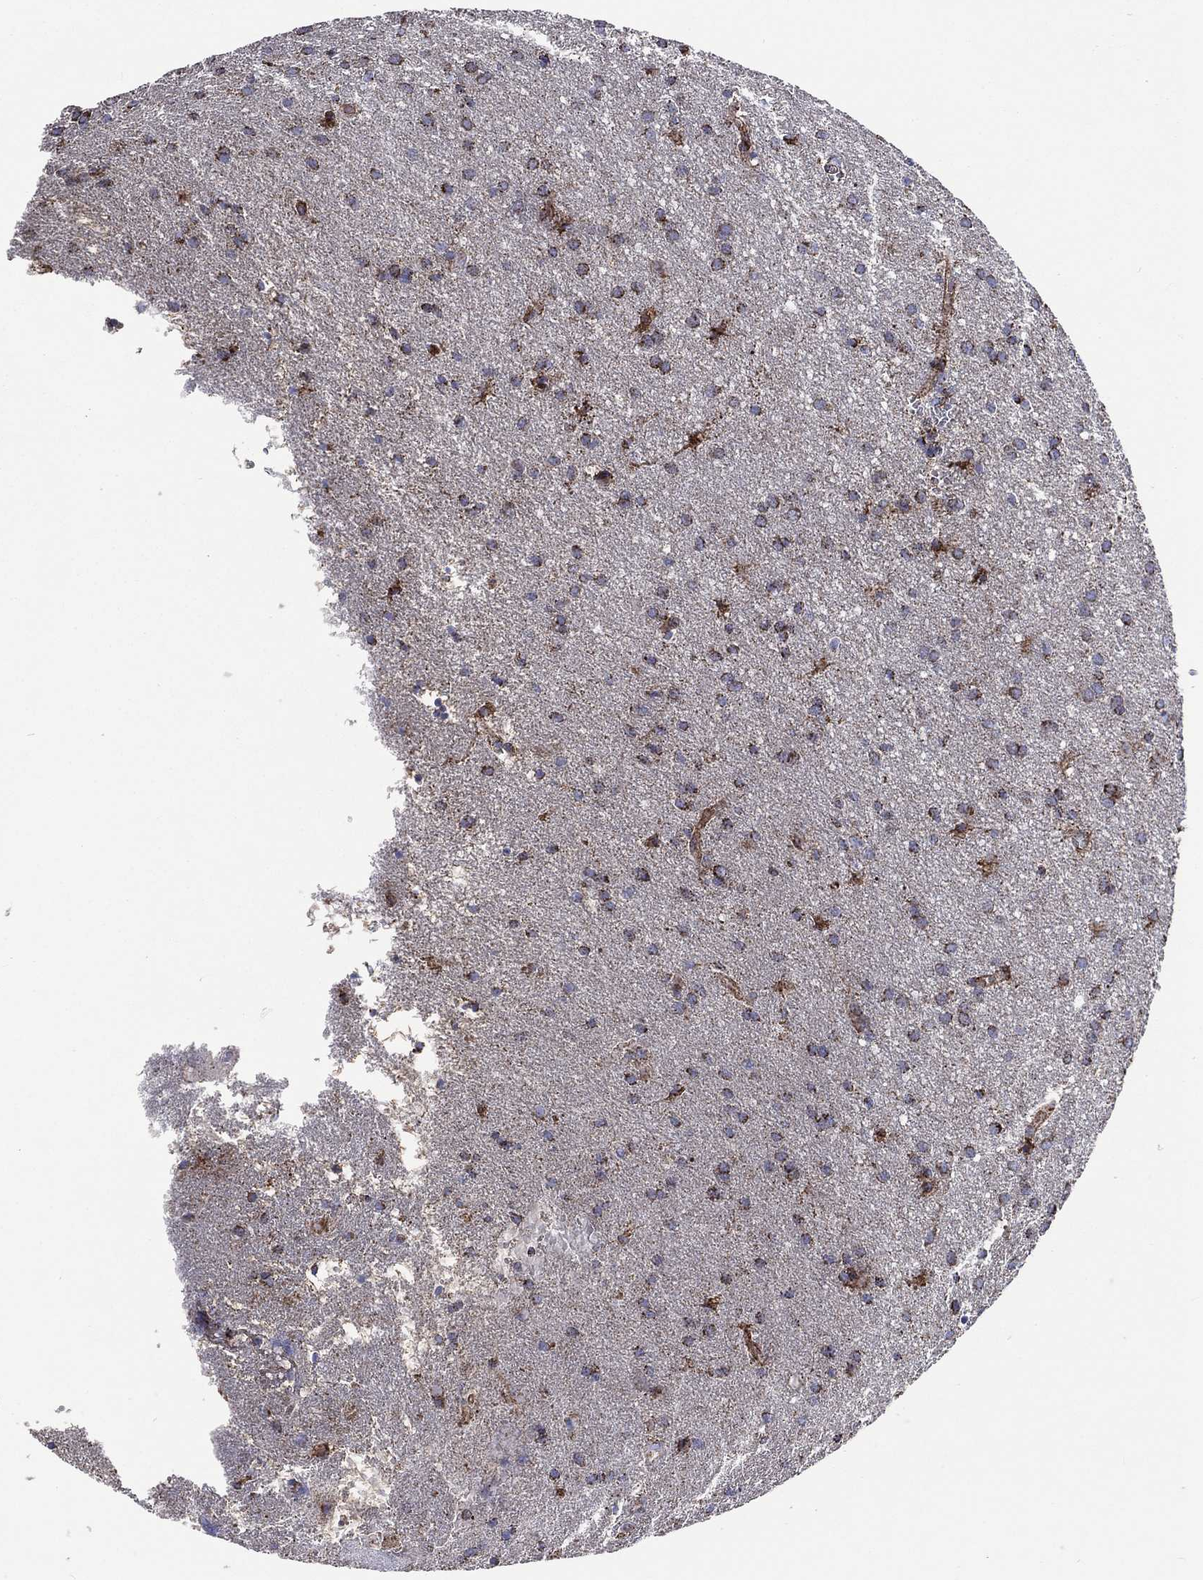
{"staining": {"intensity": "moderate", "quantity": ">75%", "location": "cytoplasmic/membranous"}, "tissue": "glioma", "cell_type": "Tumor cells", "image_type": "cancer", "snomed": [{"axis": "morphology", "description": "Glioma, malignant, Low grade"}, {"axis": "topography", "description": "Brain"}], "caption": "Immunohistochemistry (IHC) micrograph of neoplastic tissue: human glioma stained using IHC reveals medium levels of moderate protein expression localized specifically in the cytoplasmic/membranous of tumor cells, appearing as a cytoplasmic/membranous brown color.", "gene": "ANKRD37", "patient": {"sex": "male", "age": 58}}